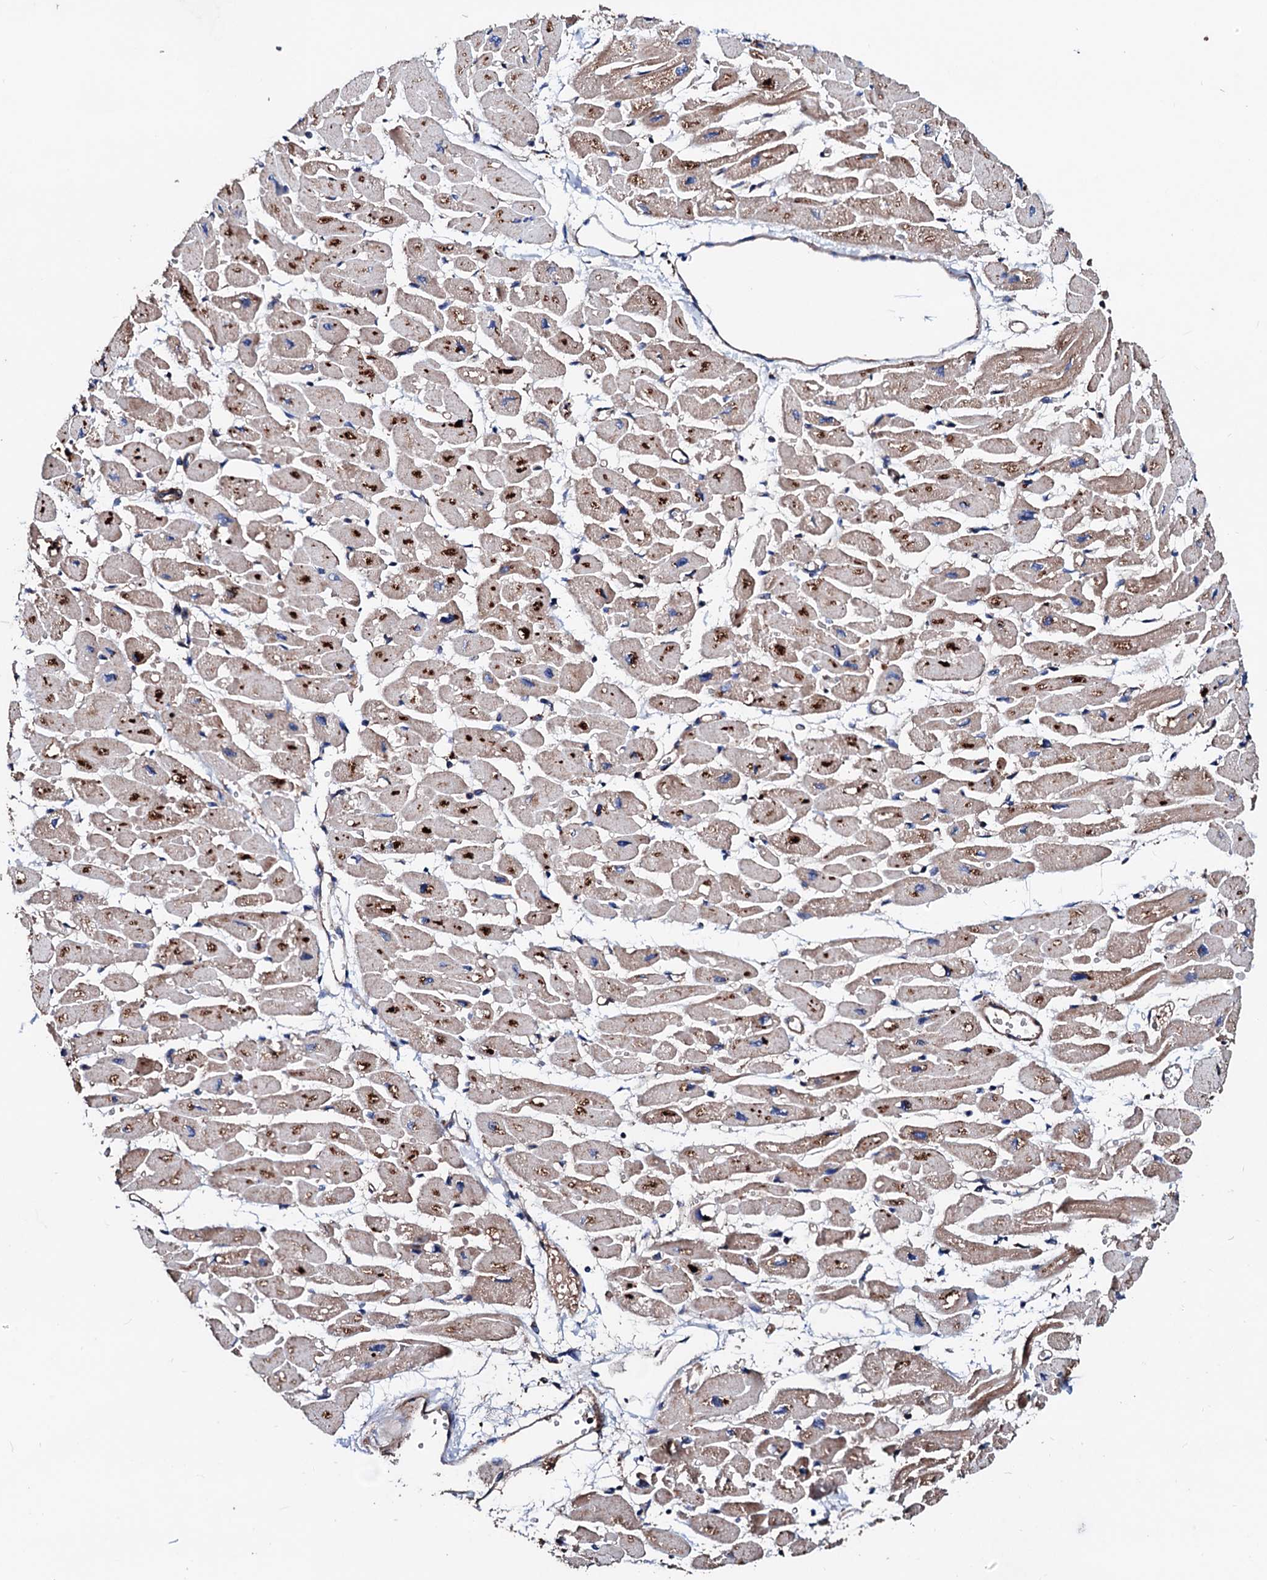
{"staining": {"intensity": "moderate", "quantity": ">75%", "location": "cytoplasmic/membranous"}, "tissue": "heart muscle", "cell_type": "Cardiomyocytes", "image_type": "normal", "snomed": [{"axis": "morphology", "description": "Normal tissue, NOS"}, {"axis": "topography", "description": "Heart"}], "caption": "Brown immunohistochemical staining in benign heart muscle demonstrates moderate cytoplasmic/membranous positivity in about >75% of cardiomyocytes.", "gene": "TBCEL", "patient": {"sex": "female", "age": 54}}